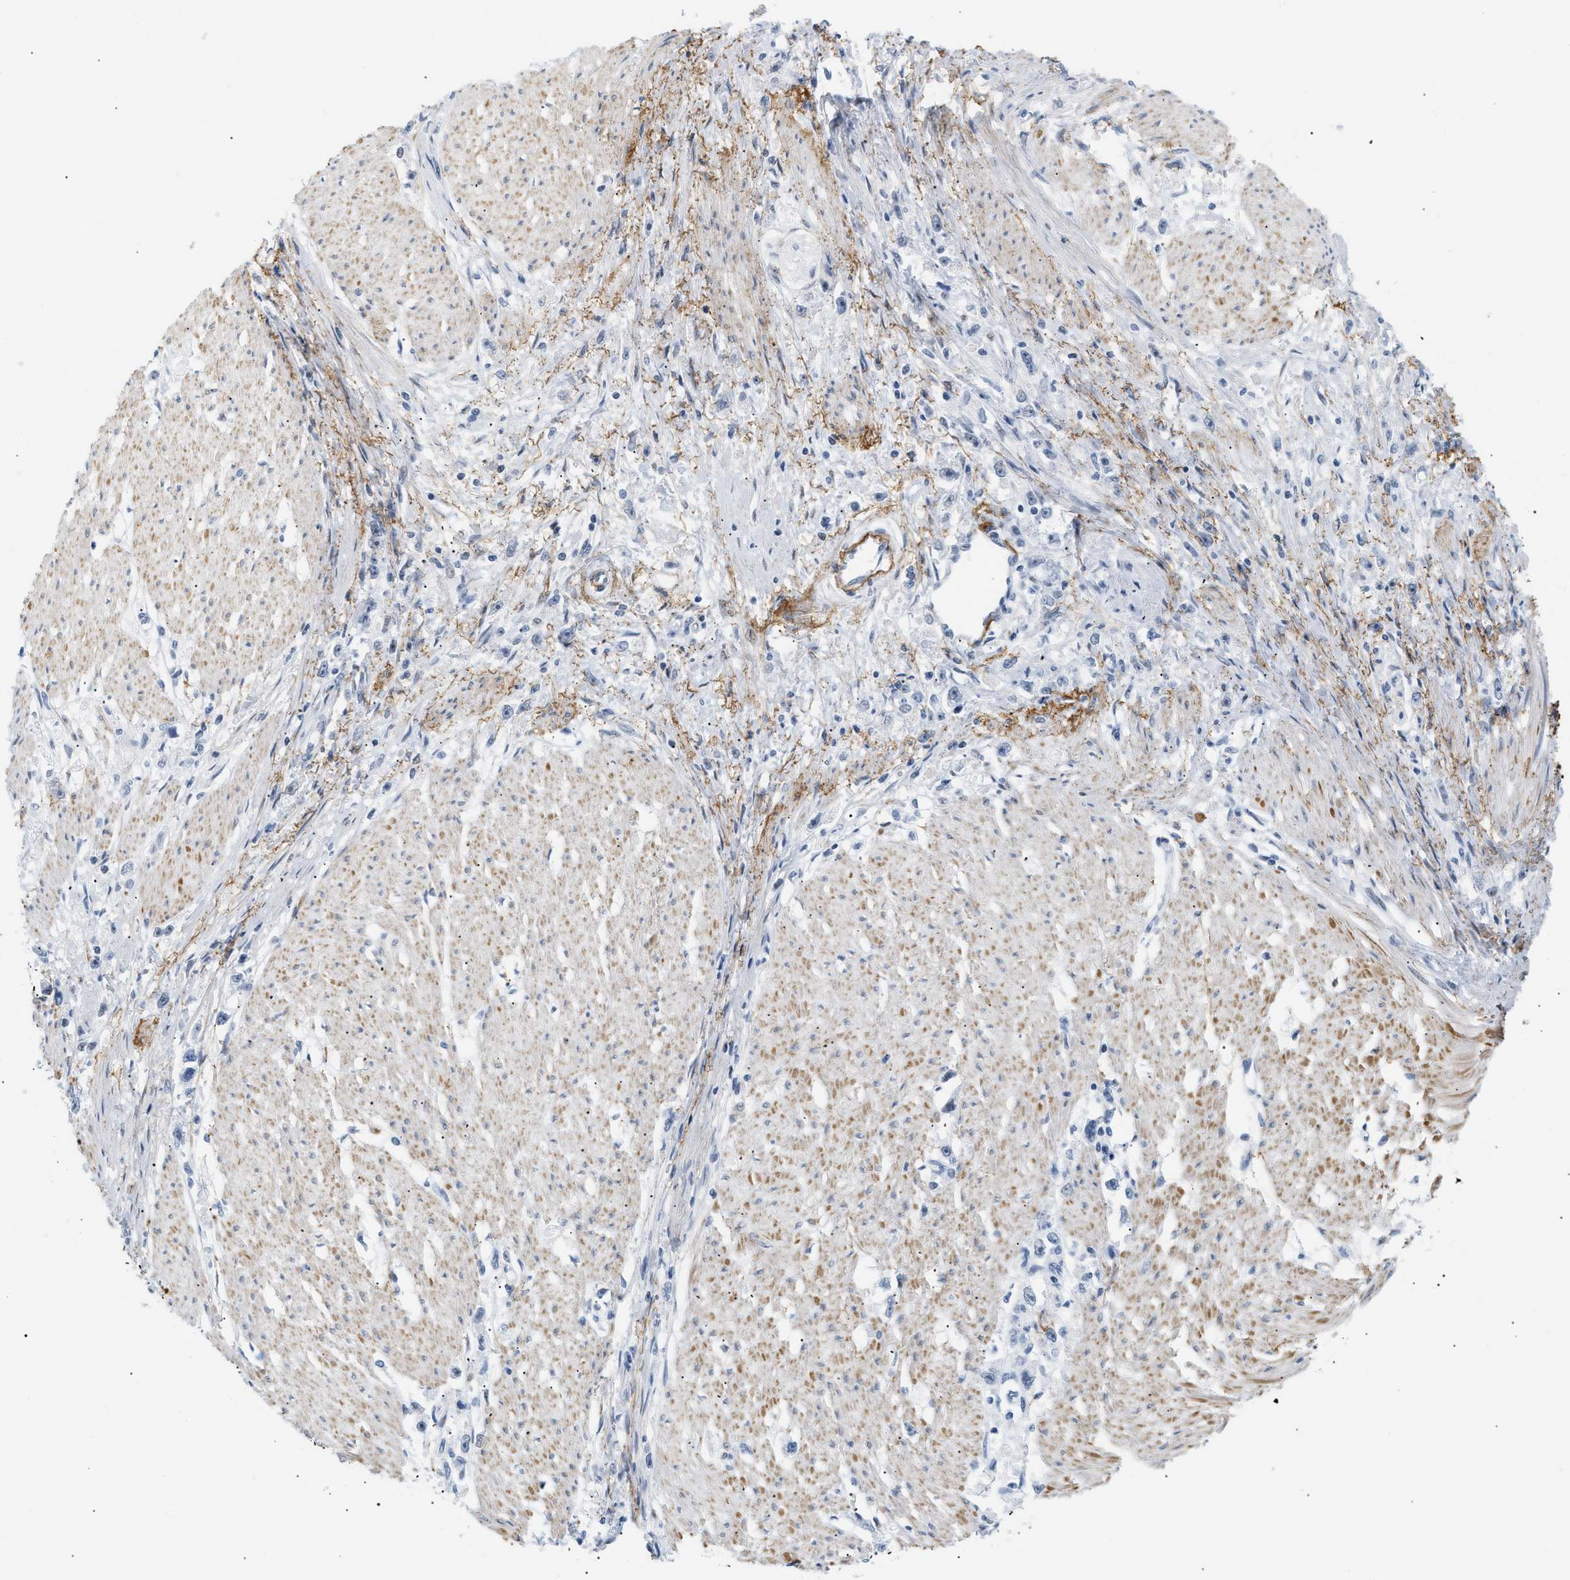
{"staining": {"intensity": "negative", "quantity": "none", "location": "none"}, "tissue": "stomach cancer", "cell_type": "Tumor cells", "image_type": "cancer", "snomed": [{"axis": "morphology", "description": "Adenocarcinoma, NOS"}, {"axis": "topography", "description": "Stomach"}], "caption": "Image shows no protein staining in tumor cells of stomach cancer (adenocarcinoma) tissue.", "gene": "ELN", "patient": {"sex": "female", "age": 59}}